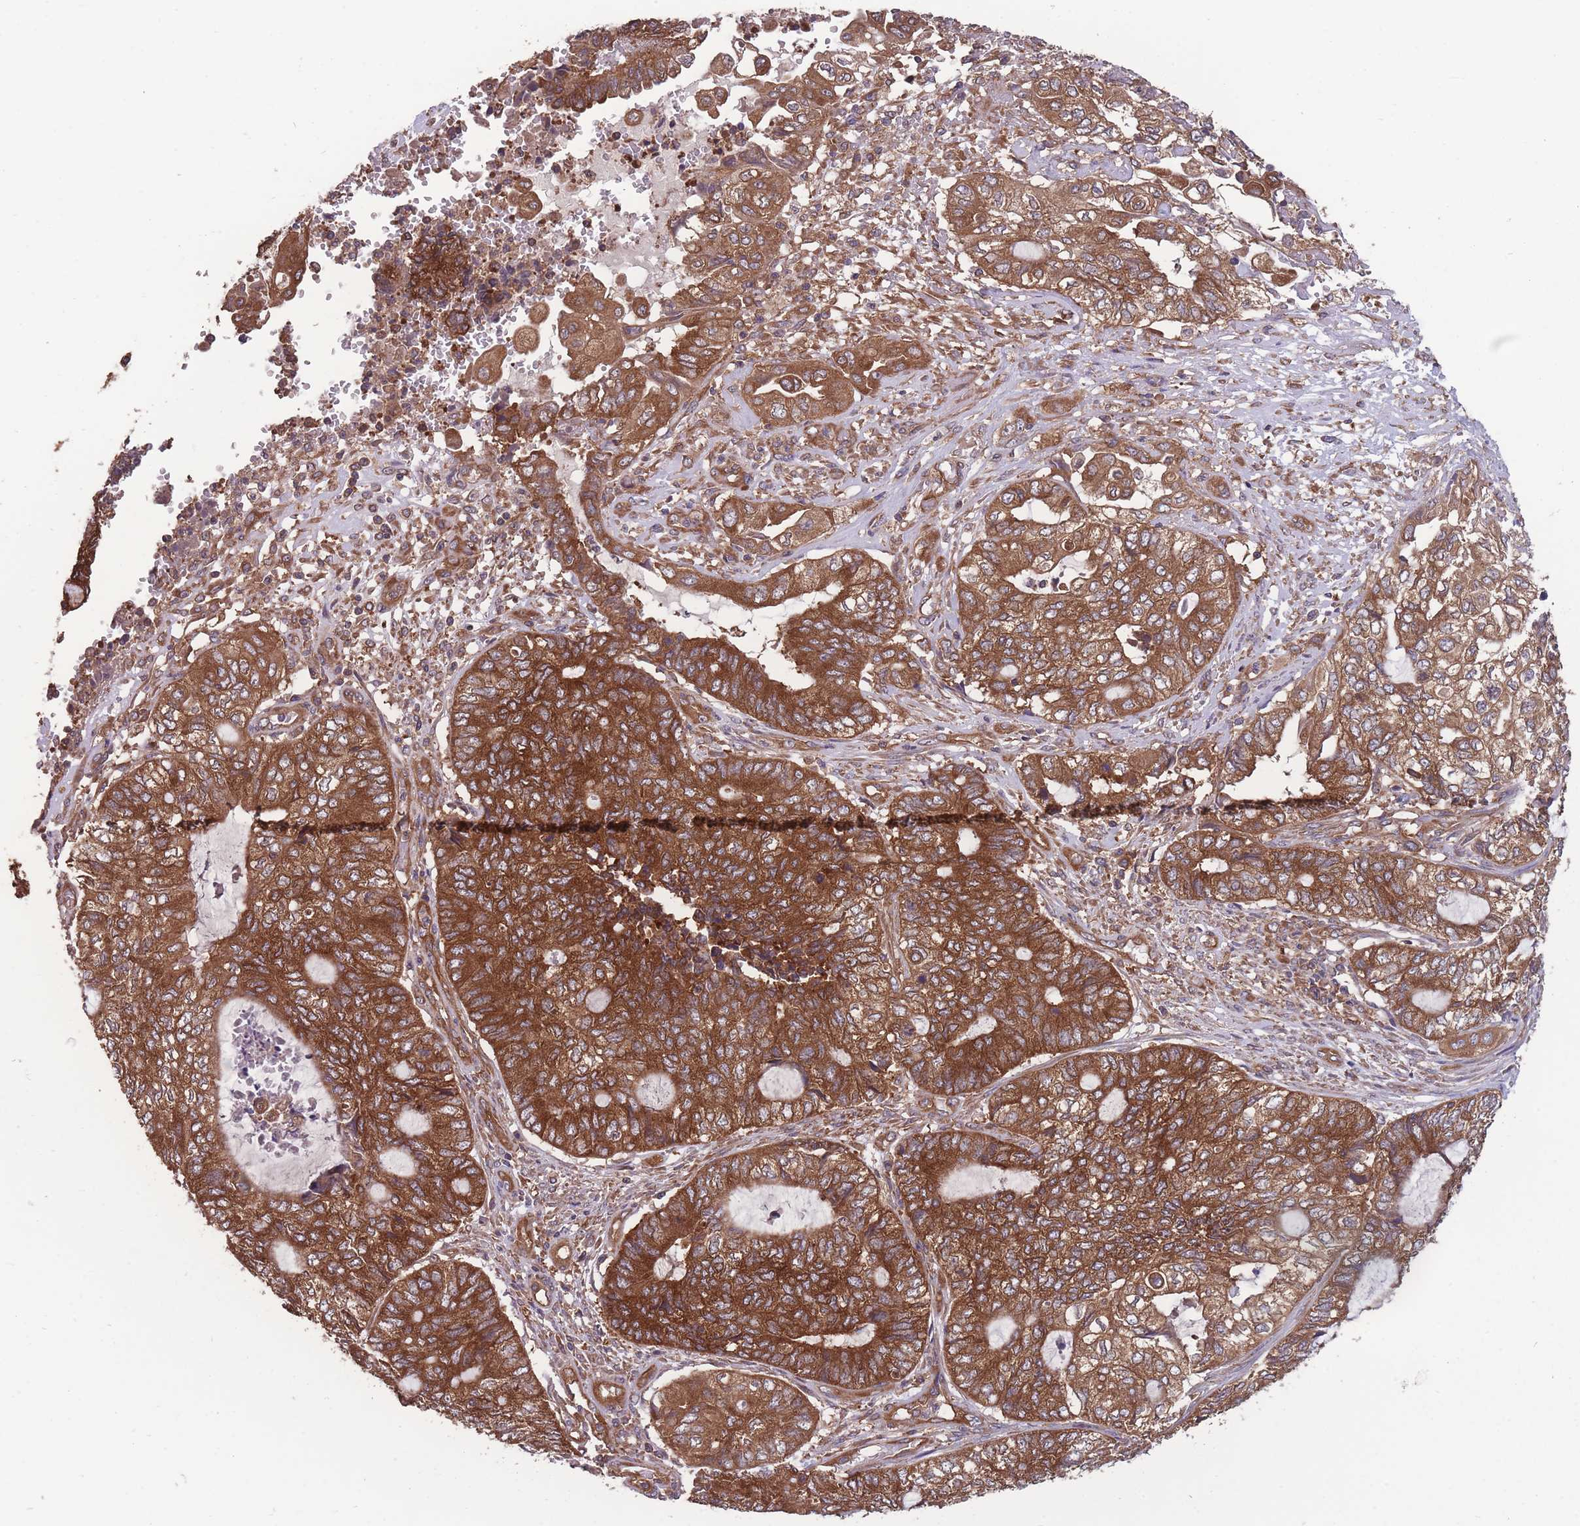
{"staining": {"intensity": "strong", "quantity": ">75%", "location": "cytoplasmic/membranous"}, "tissue": "endometrial cancer", "cell_type": "Tumor cells", "image_type": "cancer", "snomed": [{"axis": "morphology", "description": "Adenocarcinoma, NOS"}, {"axis": "topography", "description": "Uterus"}, {"axis": "topography", "description": "Endometrium"}], "caption": "Protein analysis of endometrial adenocarcinoma tissue shows strong cytoplasmic/membranous expression in about >75% of tumor cells.", "gene": "ZPR1", "patient": {"sex": "female", "age": 70}}